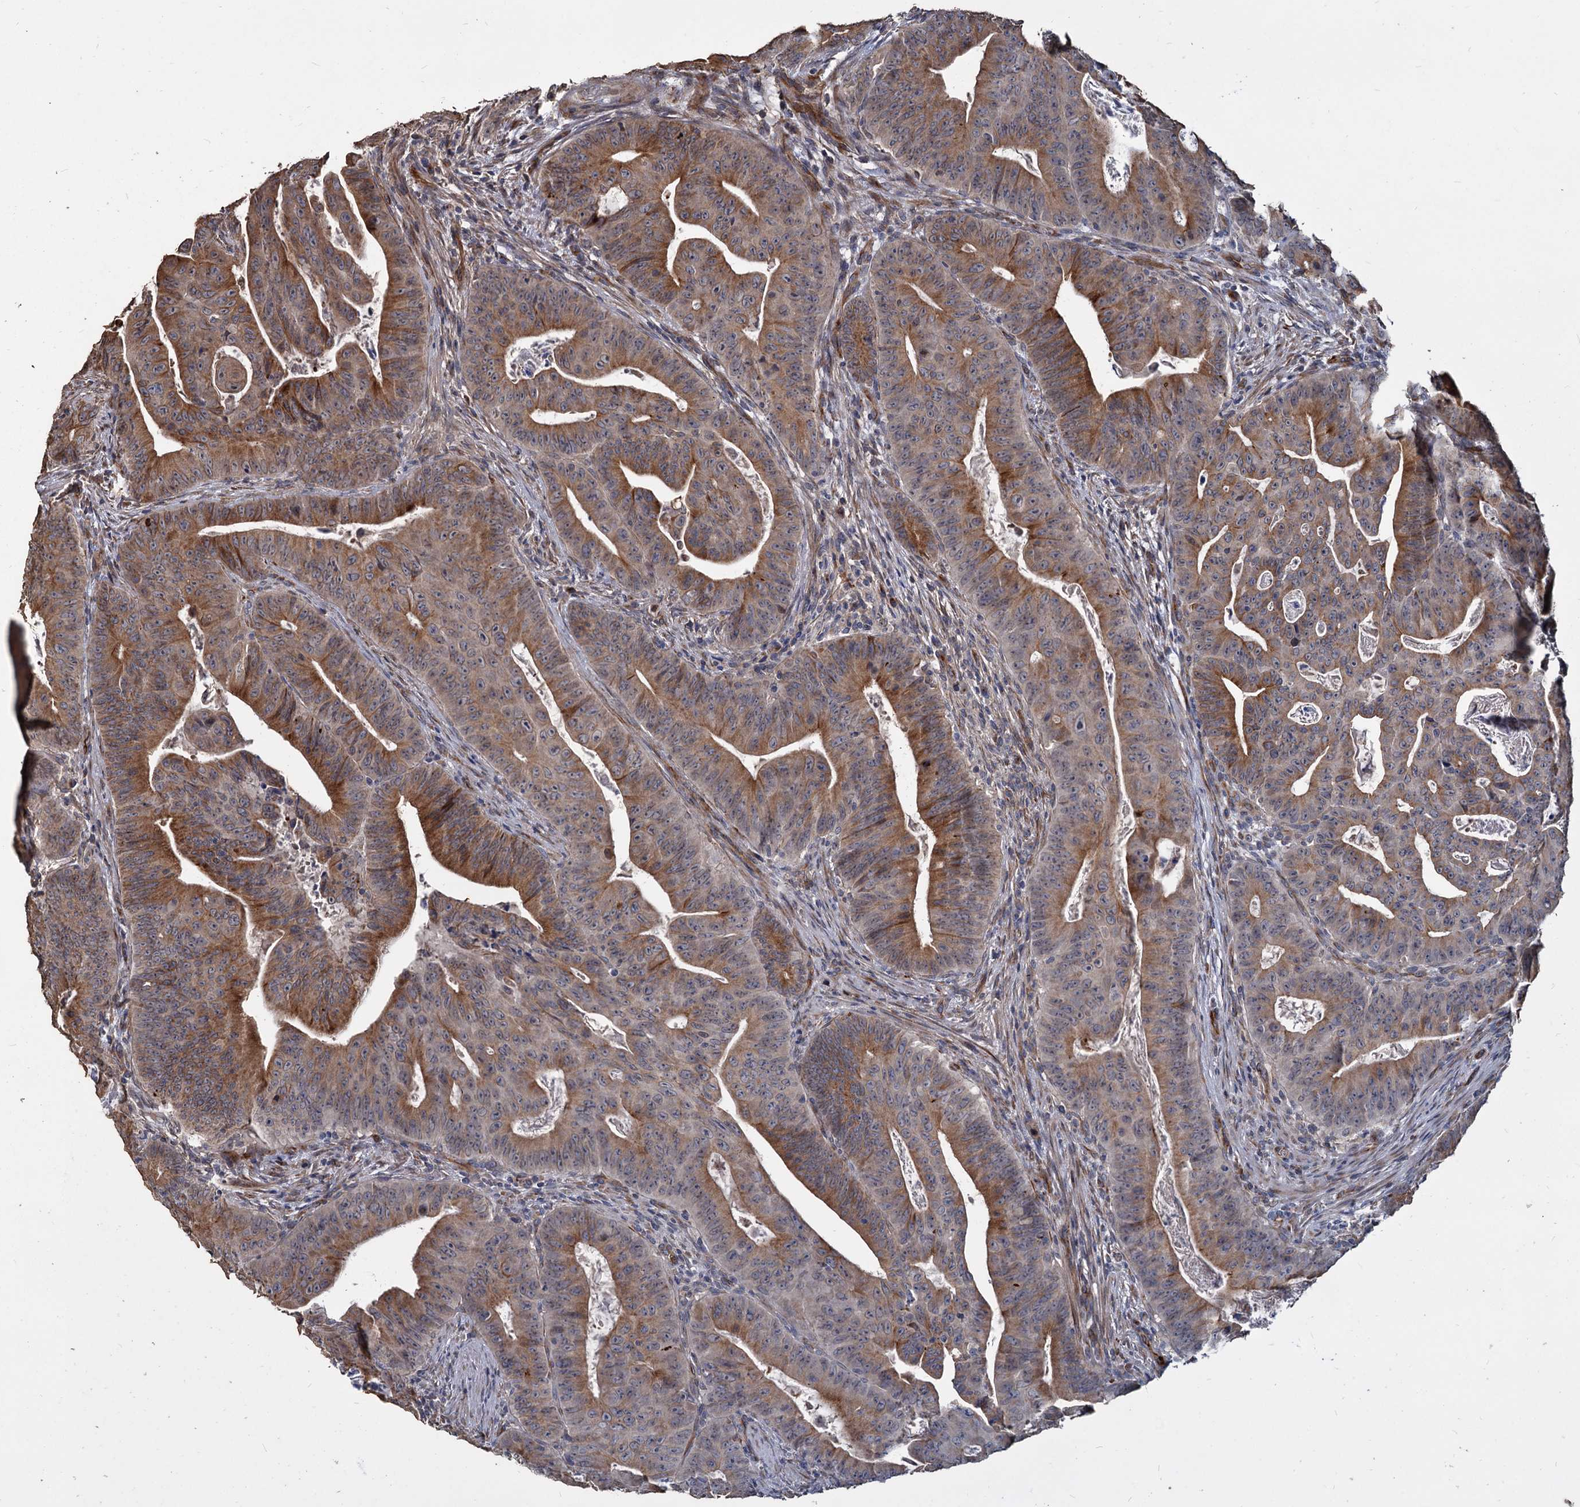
{"staining": {"intensity": "moderate", "quantity": ">75%", "location": "cytoplasmic/membranous"}, "tissue": "colorectal cancer", "cell_type": "Tumor cells", "image_type": "cancer", "snomed": [{"axis": "morphology", "description": "Adenocarcinoma, NOS"}, {"axis": "topography", "description": "Rectum"}], "caption": "Immunohistochemical staining of human colorectal cancer (adenocarcinoma) reveals medium levels of moderate cytoplasmic/membranous protein staining in approximately >75% of tumor cells.", "gene": "DEPDC4", "patient": {"sex": "female", "age": 75}}